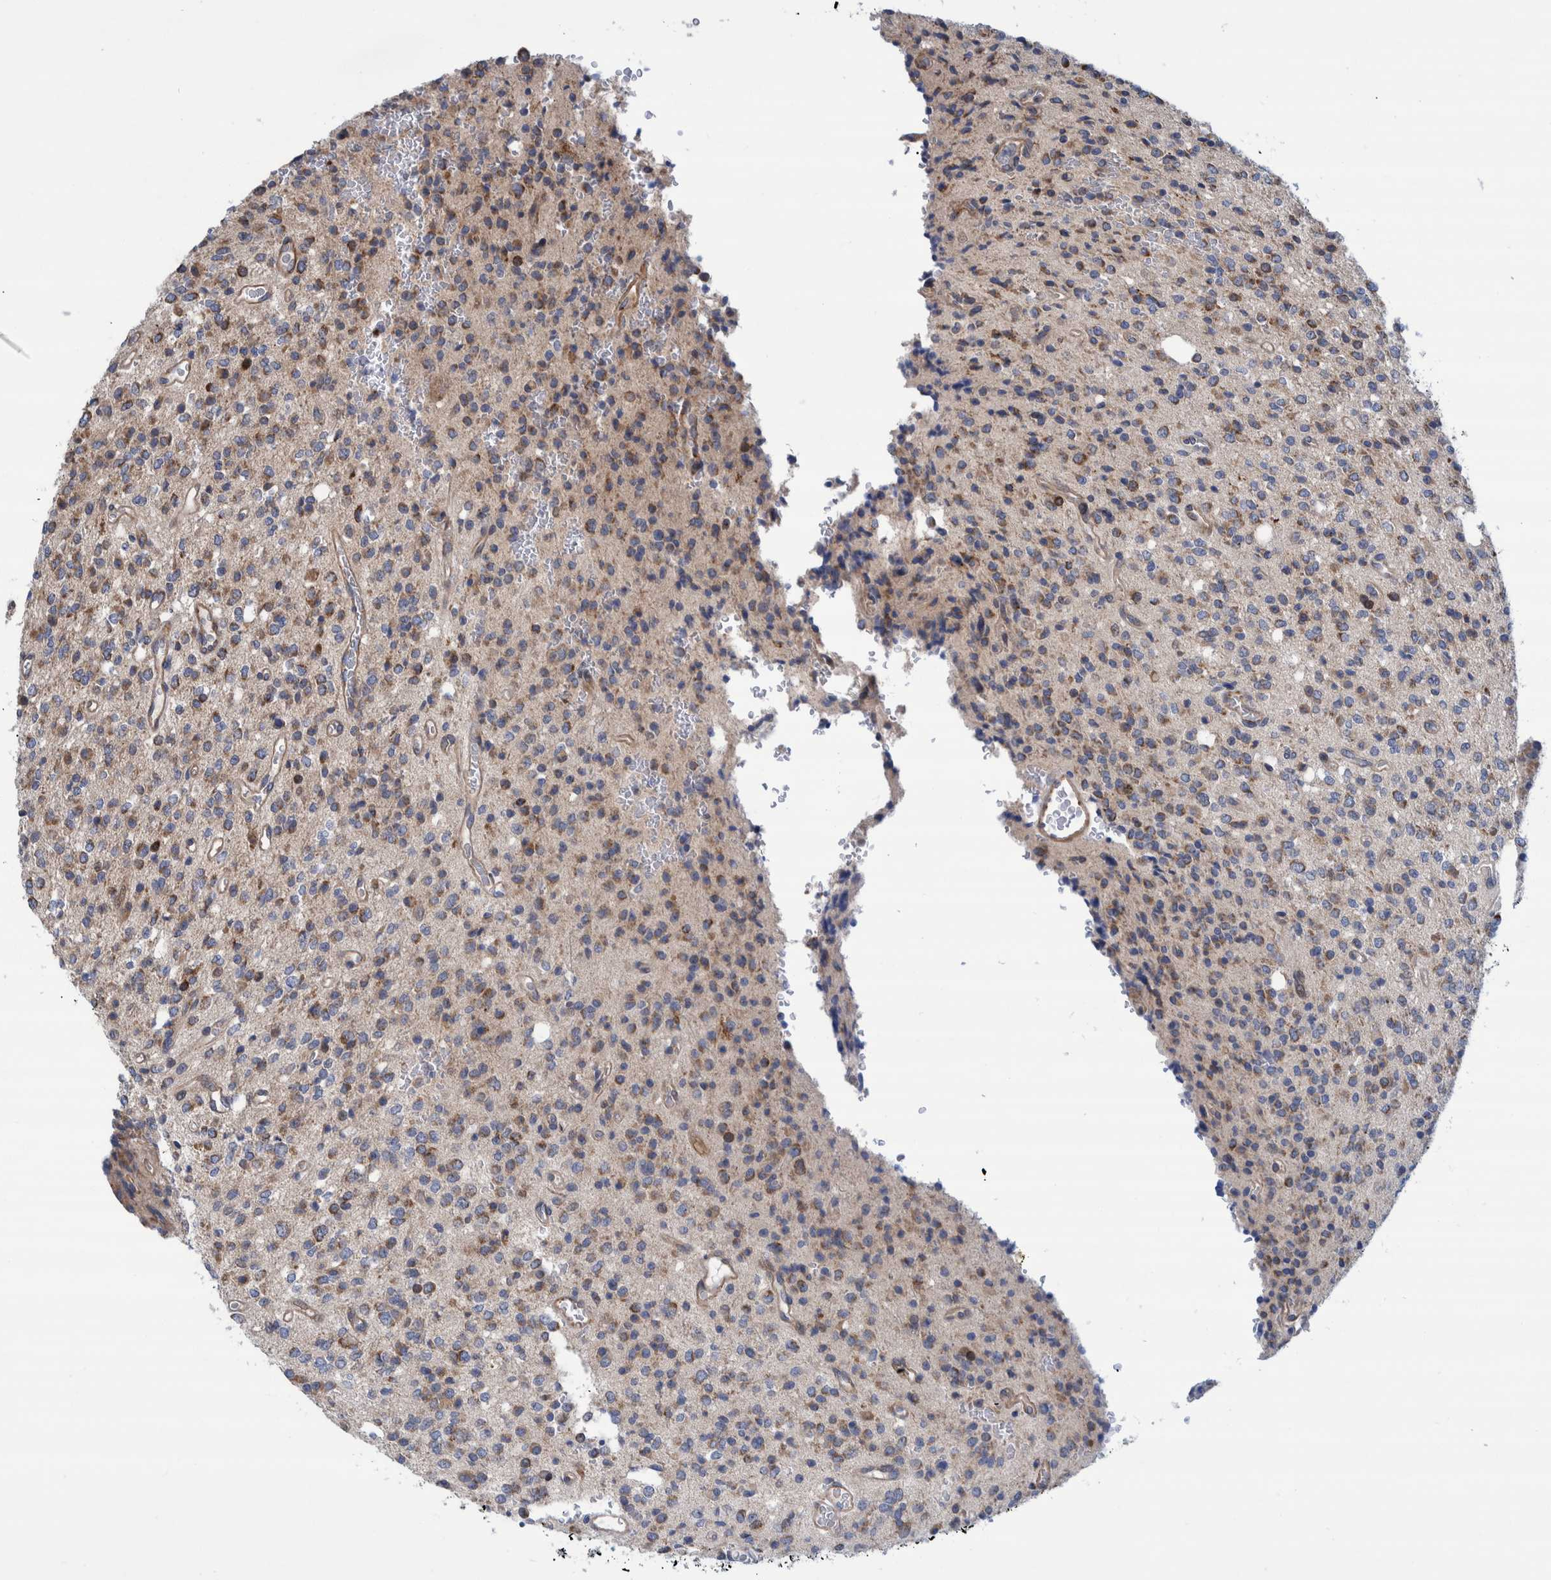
{"staining": {"intensity": "moderate", "quantity": ">75%", "location": "cytoplasmic/membranous"}, "tissue": "glioma", "cell_type": "Tumor cells", "image_type": "cancer", "snomed": [{"axis": "morphology", "description": "Glioma, malignant, High grade"}, {"axis": "topography", "description": "Brain"}], "caption": "Immunohistochemistry micrograph of neoplastic tissue: malignant glioma (high-grade) stained using immunohistochemistry demonstrates medium levels of moderate protein expression localized specifically in the cytoplasmic/membranous of tumor cells, appearing as a cytoplasmic/membranous brown color.", "gene": "GRPEL2", "patient": {"sex": "male", "age": 34}}